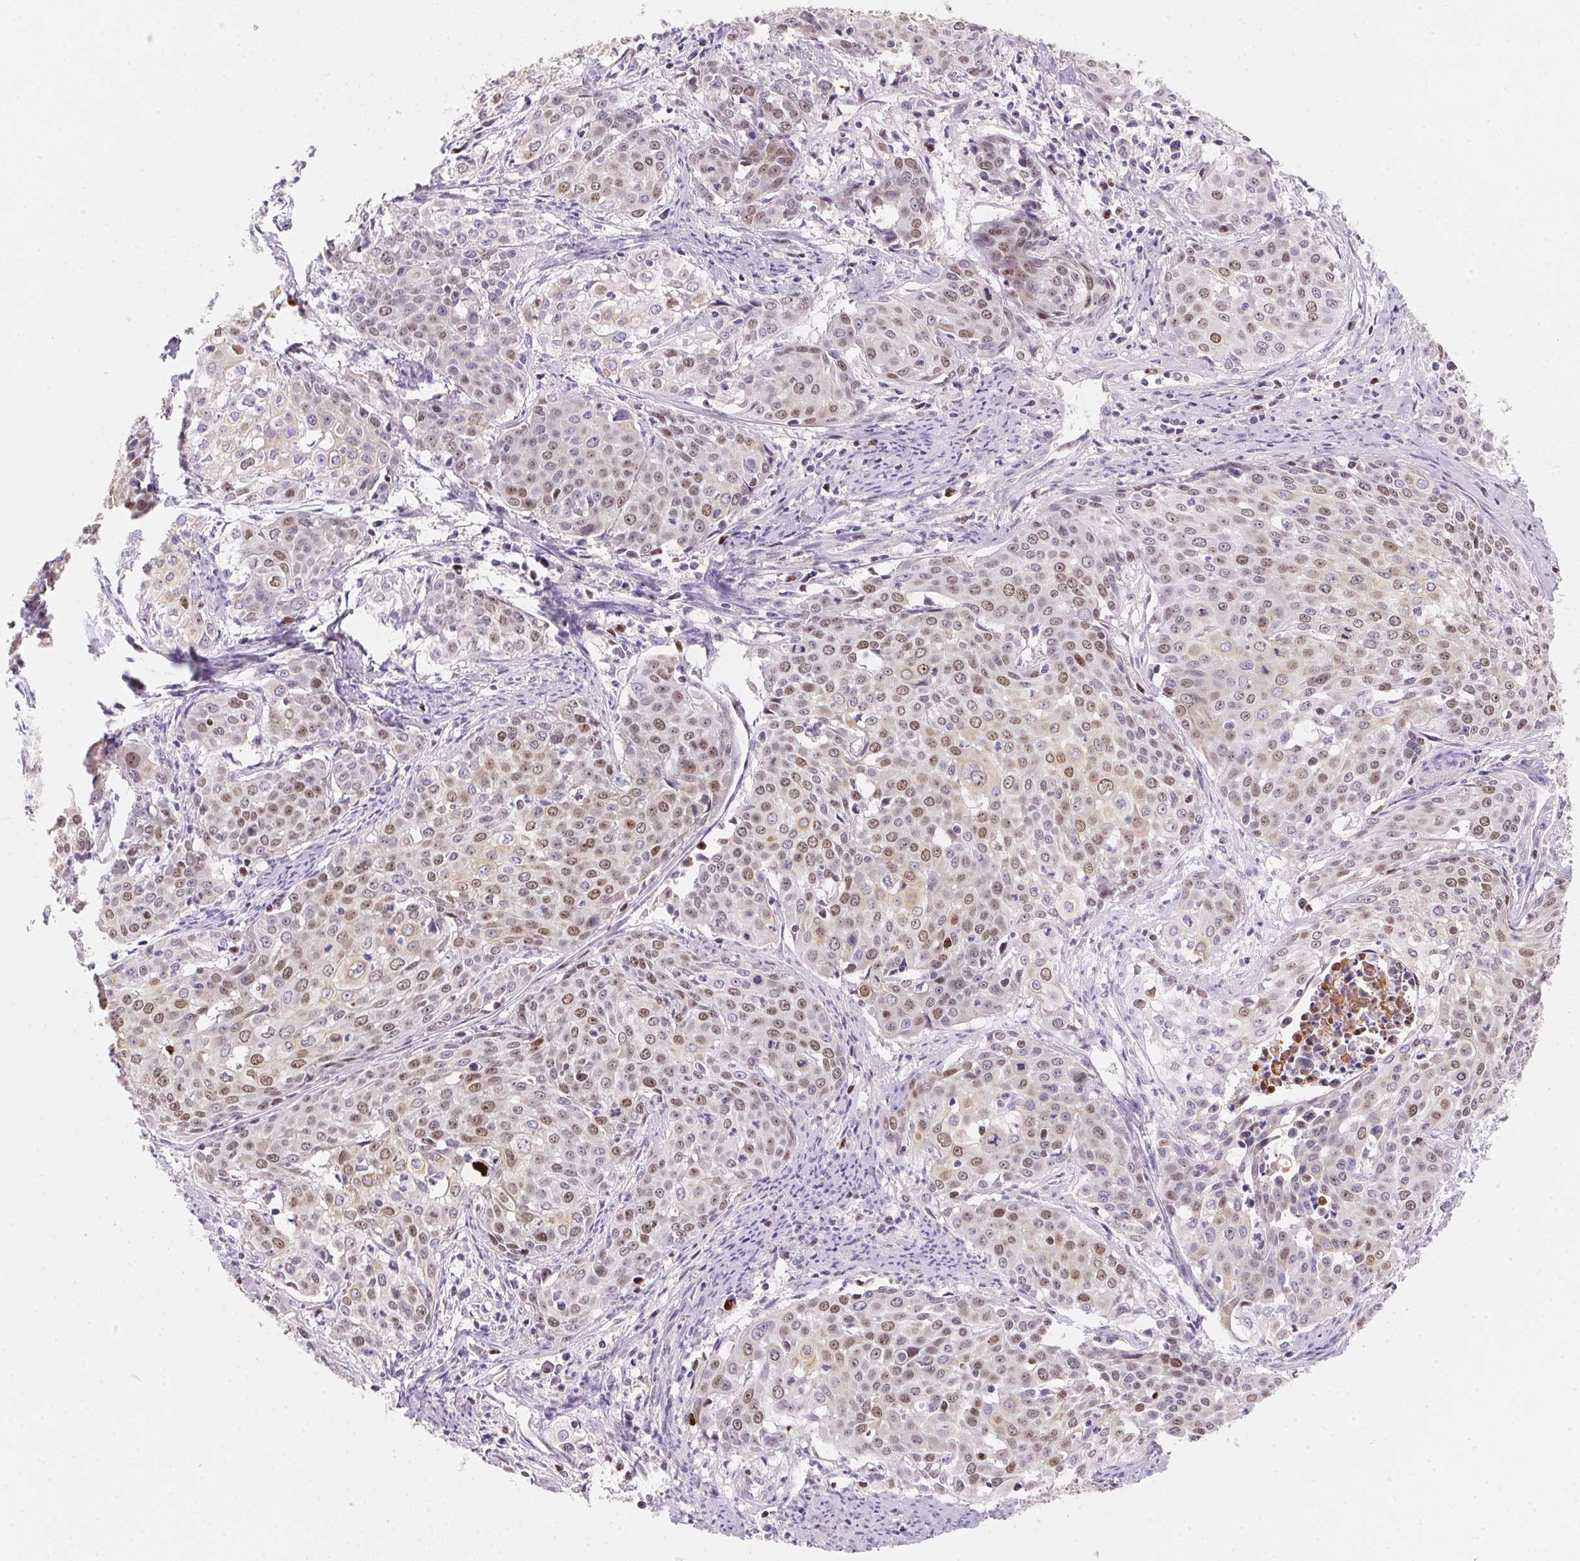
{"staining": {"intensity": "weak", "quantity": "25%-75%", "location": "nuclear"}, "tissue": "cervical cancer", "cell_type": "Tumor cells", "image_type": "cancer", "snomed": [{"axis": "morphology", "description": "Squamous cell carcinoma, NOS"}, {"axis": "topography", "description": "Cervix"}], "caption": "Weak nuclear staining for a protein is present in approximately 25%-75% of tumor cells of cervical squamous cell carcinoma using immunohistochemistry.", "gene": "HELLS", "patient": {"sex": "female", "age": 39}}